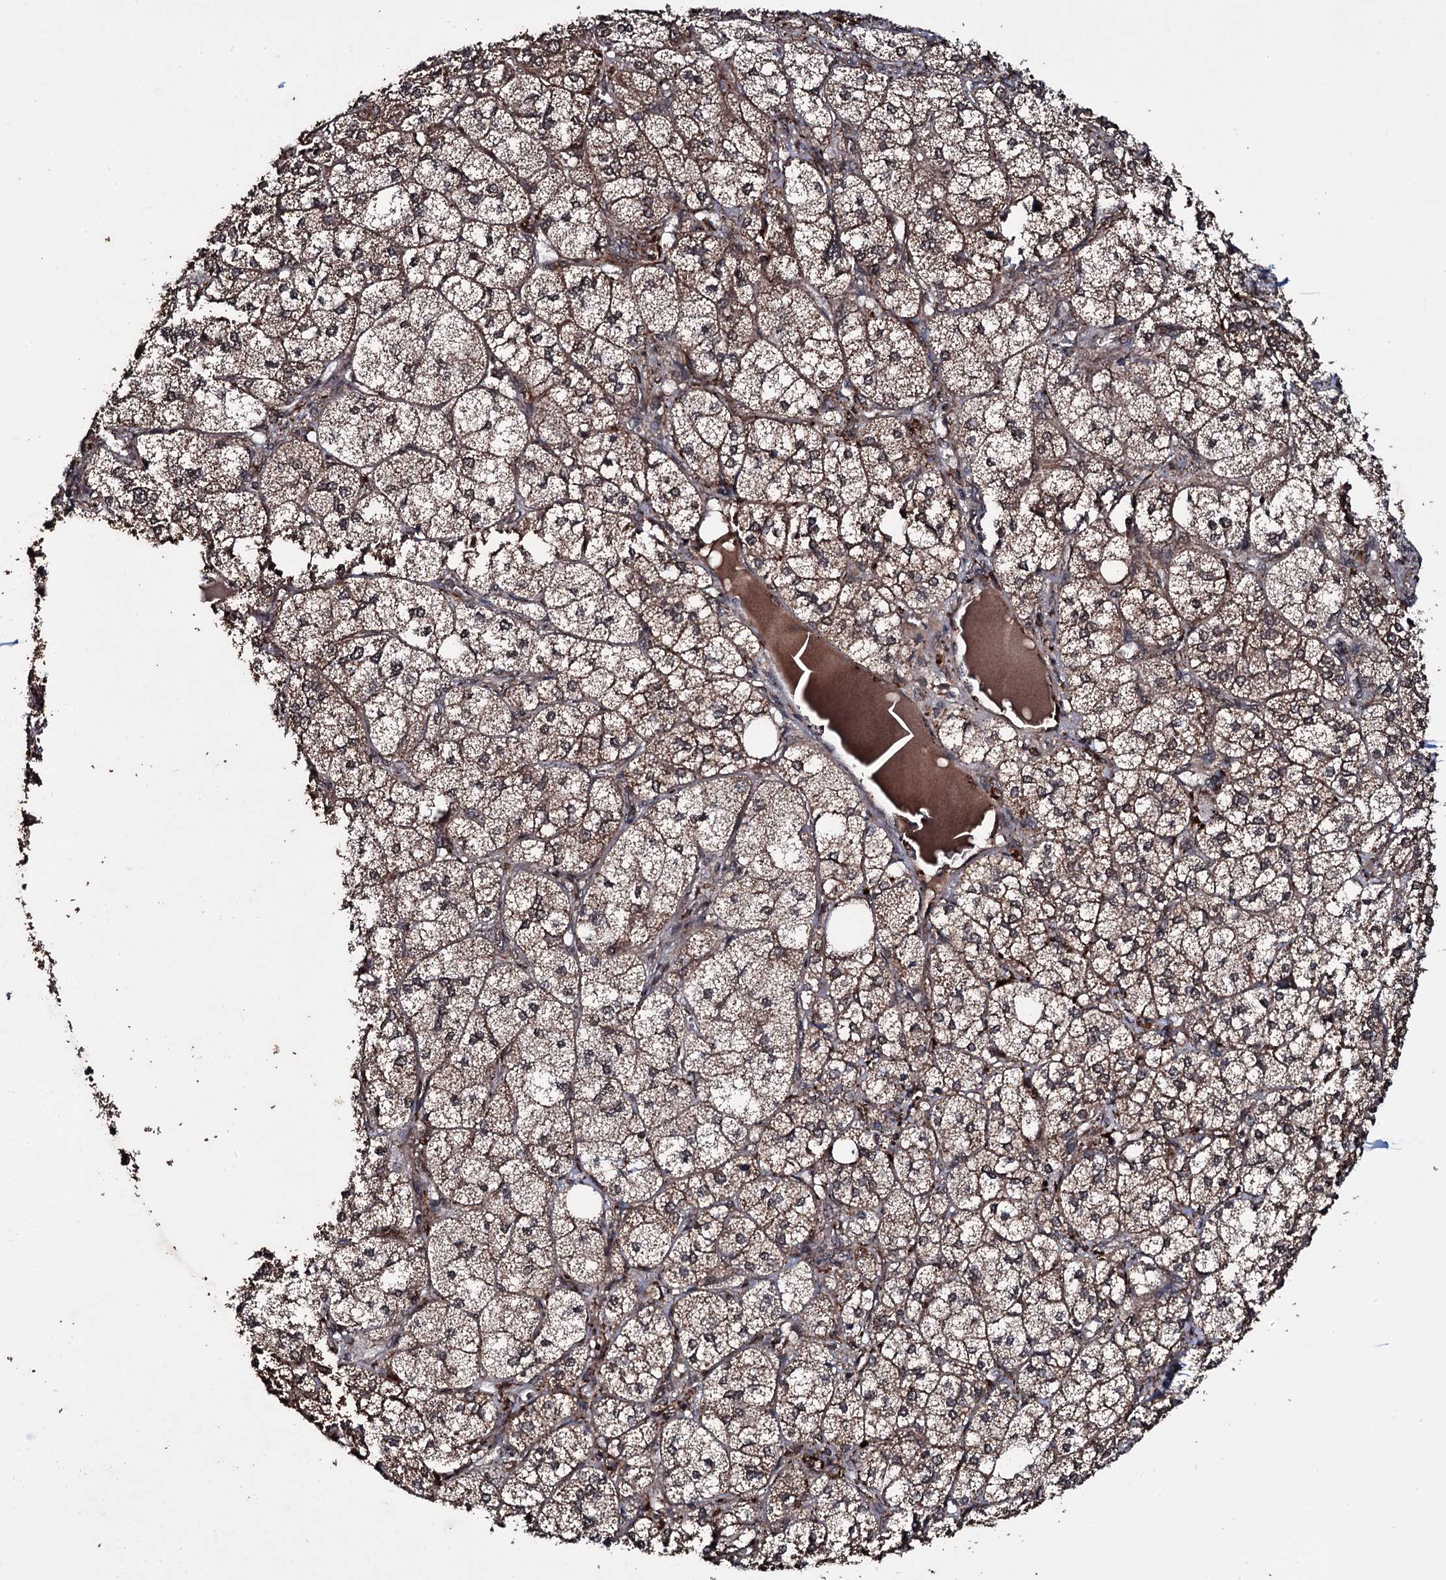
{"staining": {"intensity": "moderate", "quantity": ">75%", "location": "cytoplasmic/membranous"}, "tissue": "adrenal gland", "cell_type": "Glandular cells", "image_type": "normal", "snomed": [{"axis": "morphology", "description": "Normal tissue, NOS"}, {"axis": "topography", "description": "Adrenal gland"}], "caption": "Adrenal gland stained with IHC displays moderate cytoplasmic/membranous positivity in approximately >75% of glandular cells. Ihc stains the protein in brown and the nuclei are stained blue.", "gene": "MRPS31", "patient": {"sex": "female", "age": 61}}